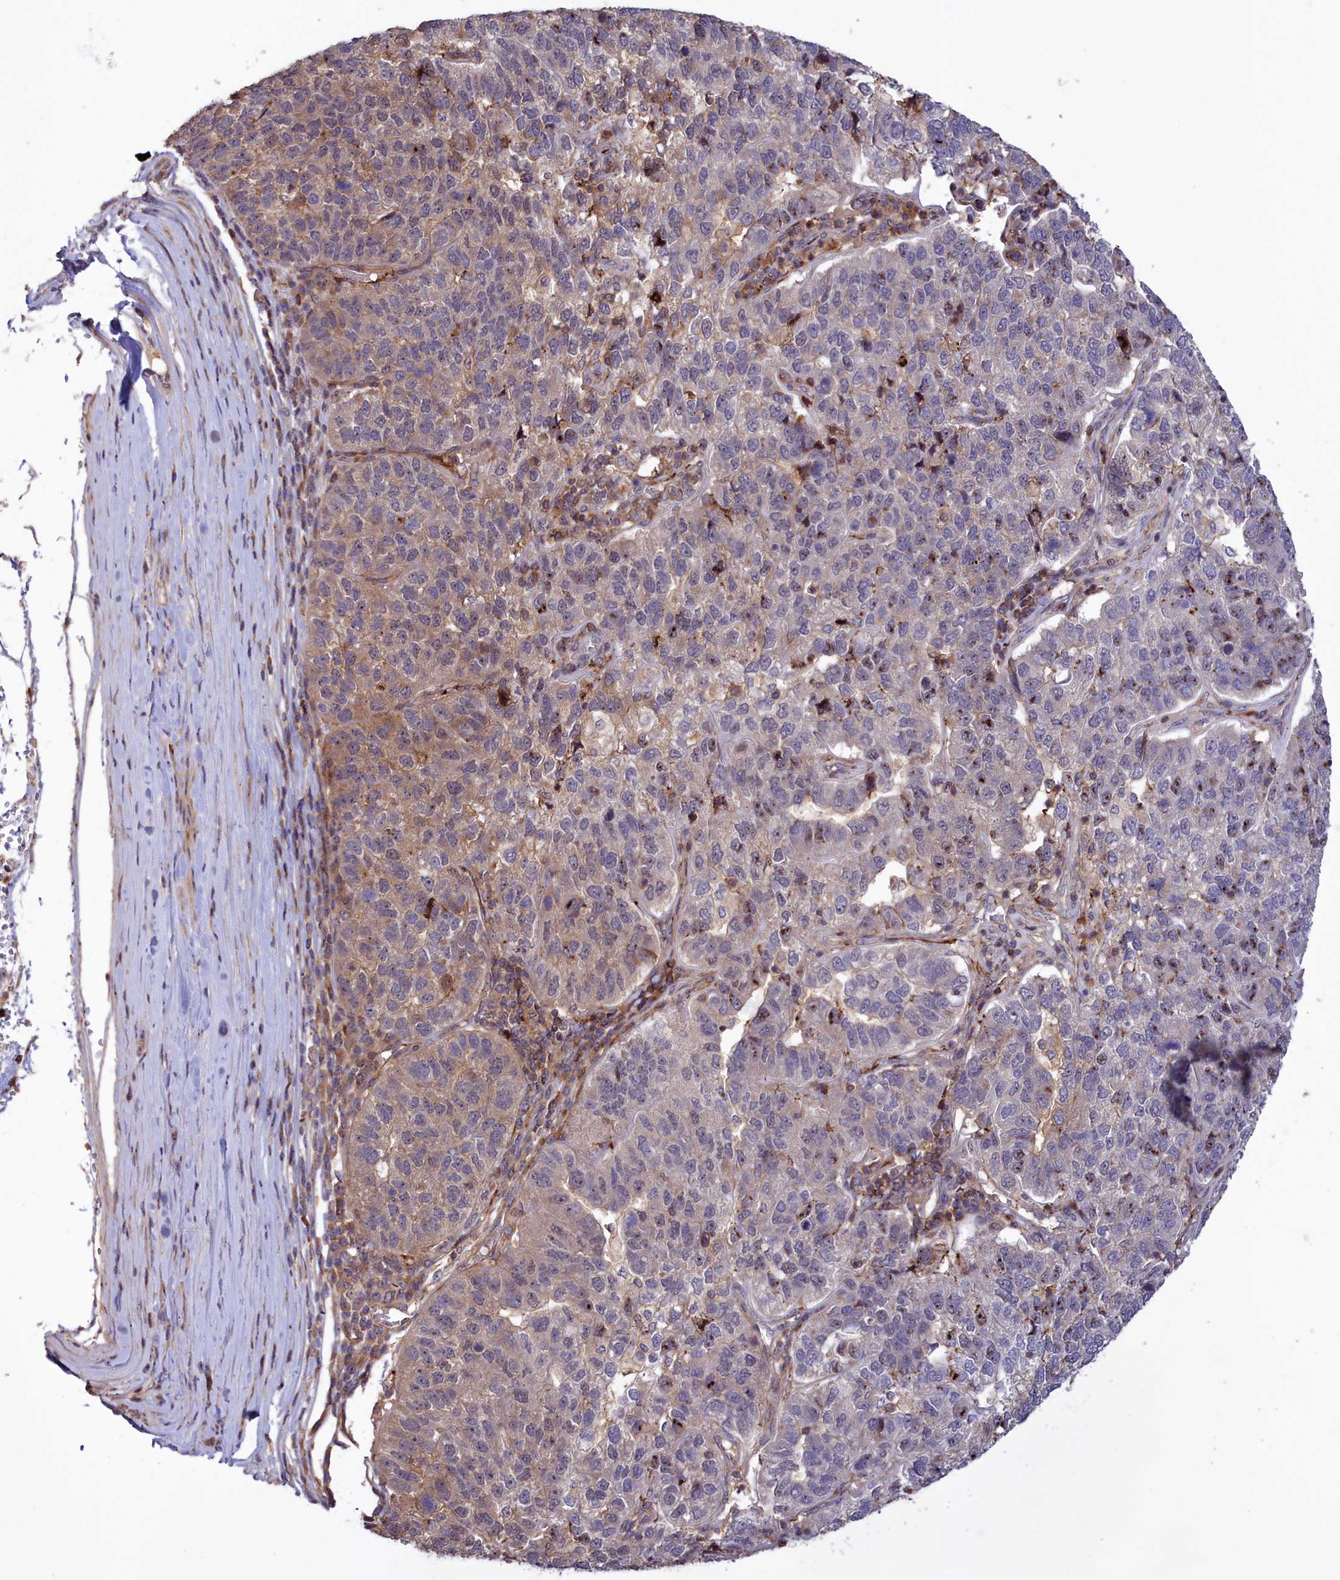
{"staining": {"intensity": "weak", "quantity": "<25%", "location": "cytoplasmic/membranous"}, "tissue": "pancreatic cancer", "cell_type": "Tumor cells", "image_type": "cancer", "snomed": [{"axis": "morphology", "description": "Adenocarcinoma, NOS"}, {"axis": "topography", "description": "Pancreas"}], "caption": "Human pancreatic adenocarcinoma stained for a protein using immunohistochemistry exhibits no expression in tumor cells.", "gene": "NEURL4", "patient": {"sex": "female", "age": 61}}